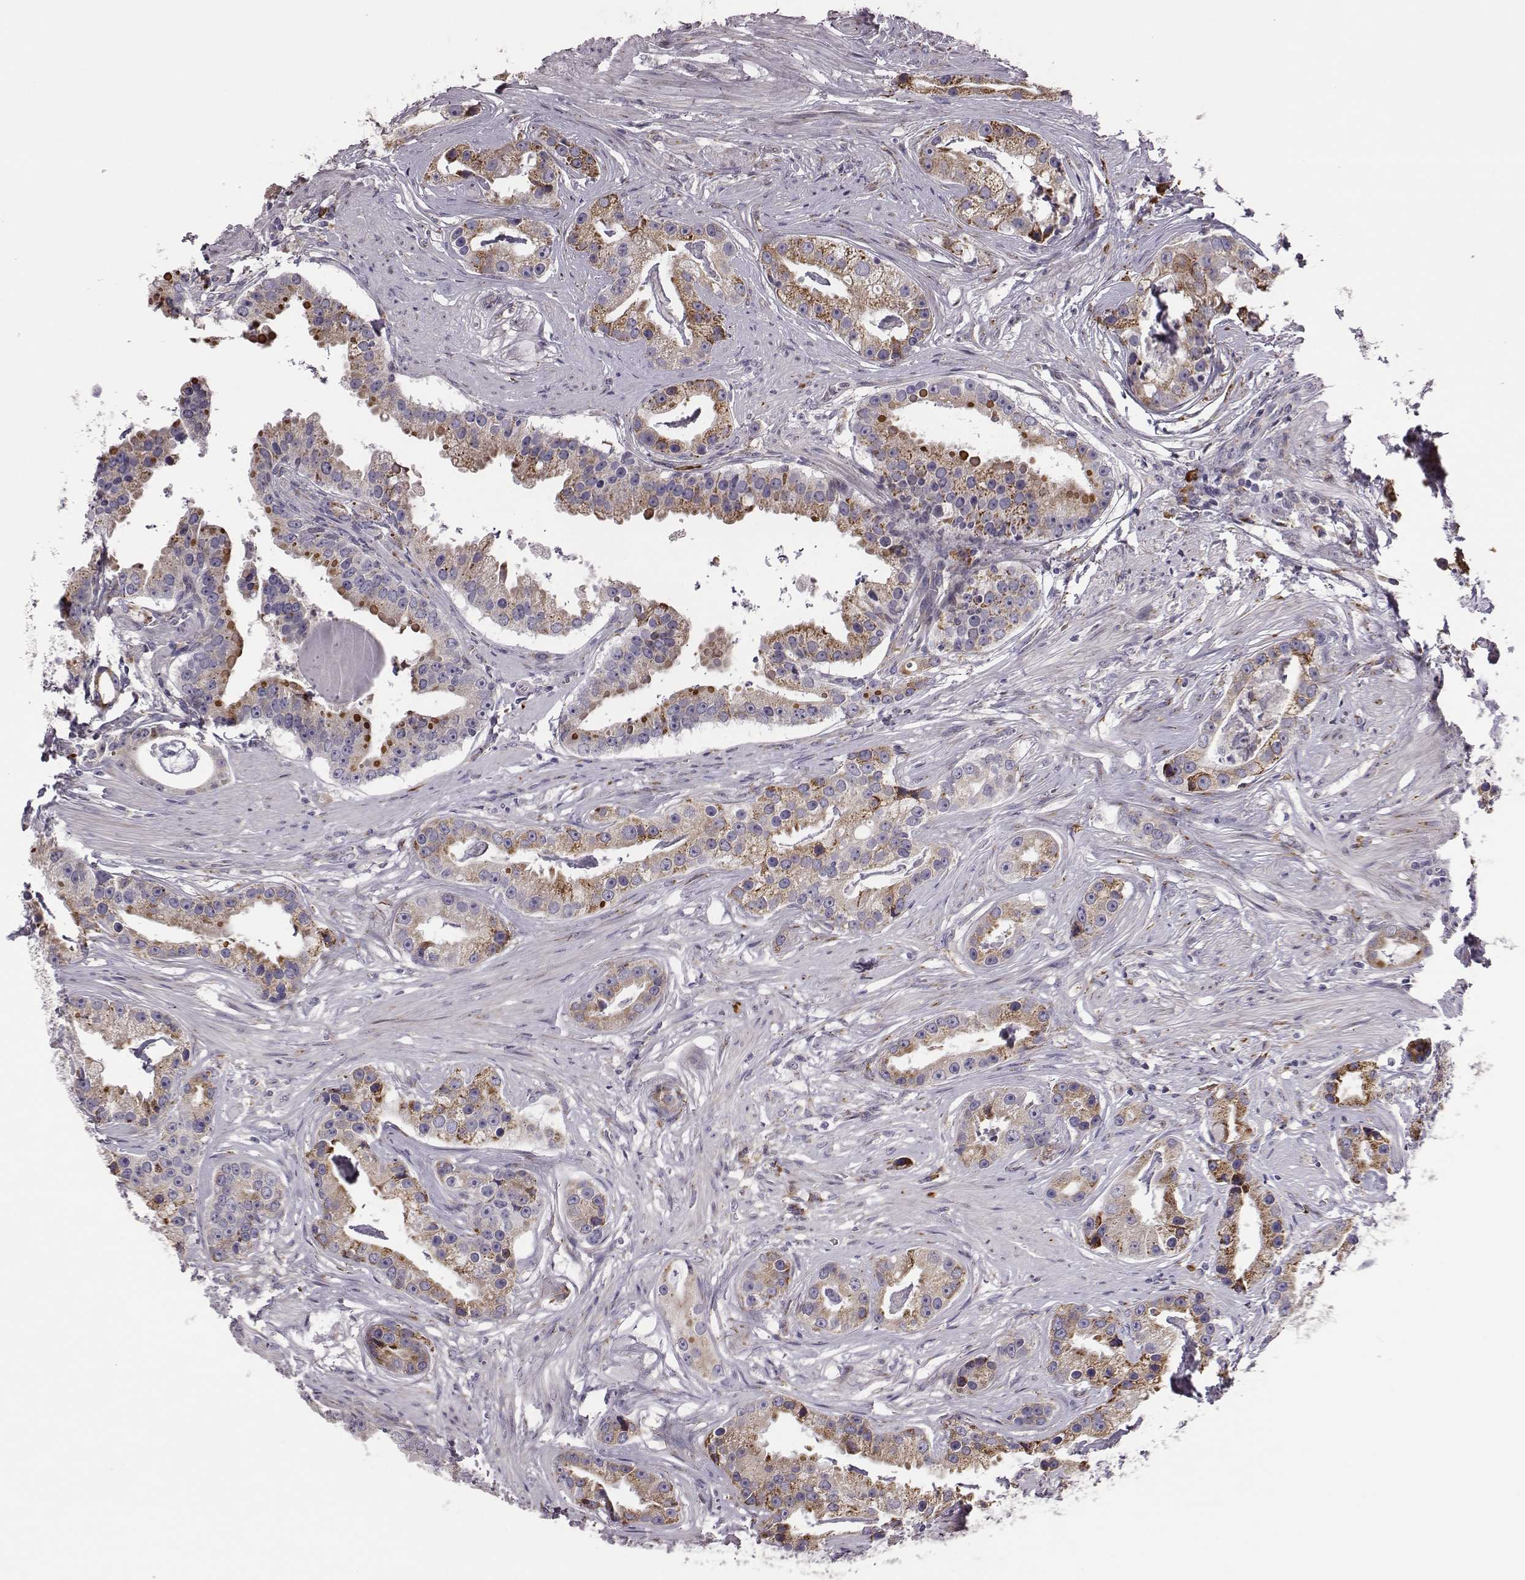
{"staining": {"intensity": "strong", "quantity": "25%-75%", "location": "cytoplasmic/membranous"}, "tissue": "prostate cancer", "cell_type": "Tumor cells", "image_type": "cancer", "snomed": [{"axis": "morphology", "description": "Adenocarcinoma, NOS"}, {"axis": "topography", "description": "Prostate and seminal vesicle, NOS"}, {"axis": "topography", "description": "Prostate"}], "caption": "Prostate cancer (adenocarcinoma) stained for a protein displays strong cytoplasmic/membranous positivity in tumor cells. Immunohistochemistry stains the protein of interest in brown and the nuclei are stained blue.", "gene": "SELENOI", "patient": {"sex": "male", "age": 44}}